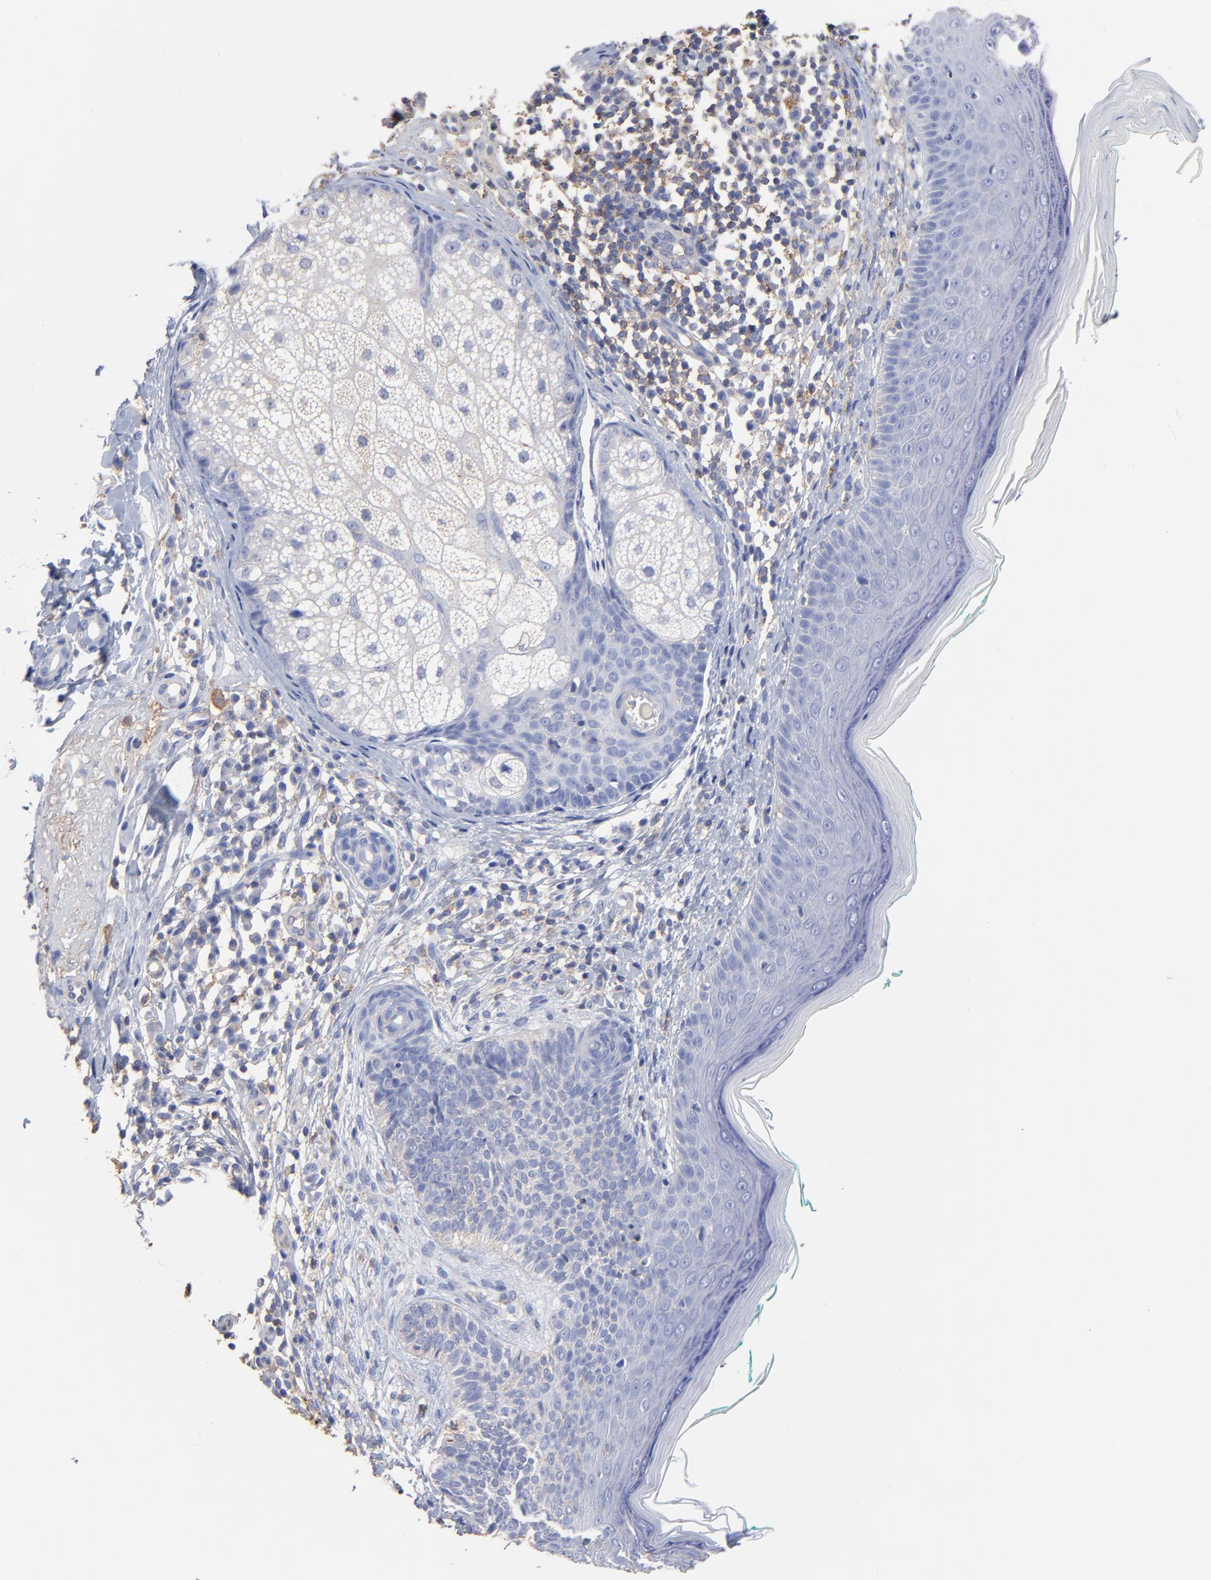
{"staining": {"intensity": "negative", "quantity": "none", "location": "none"}, "tissue": "skin cancer", "cell_type": "Tumor cells", "image_type": "cancer", "snomed": [{"axis": "morphology", "description": "Normal tissue, NOS"}, {"axis": "morphology", "description": "Basal cell carcinoma"}, {"axis": "topography", "description": "Skin"}], "caption": "Human skin basal cell carcinoma stained for a protein using immunohistochemistry reveals no staining in tumor cells.", "gene": "ASL", "patient": {"sex": "male", "age": 76}}